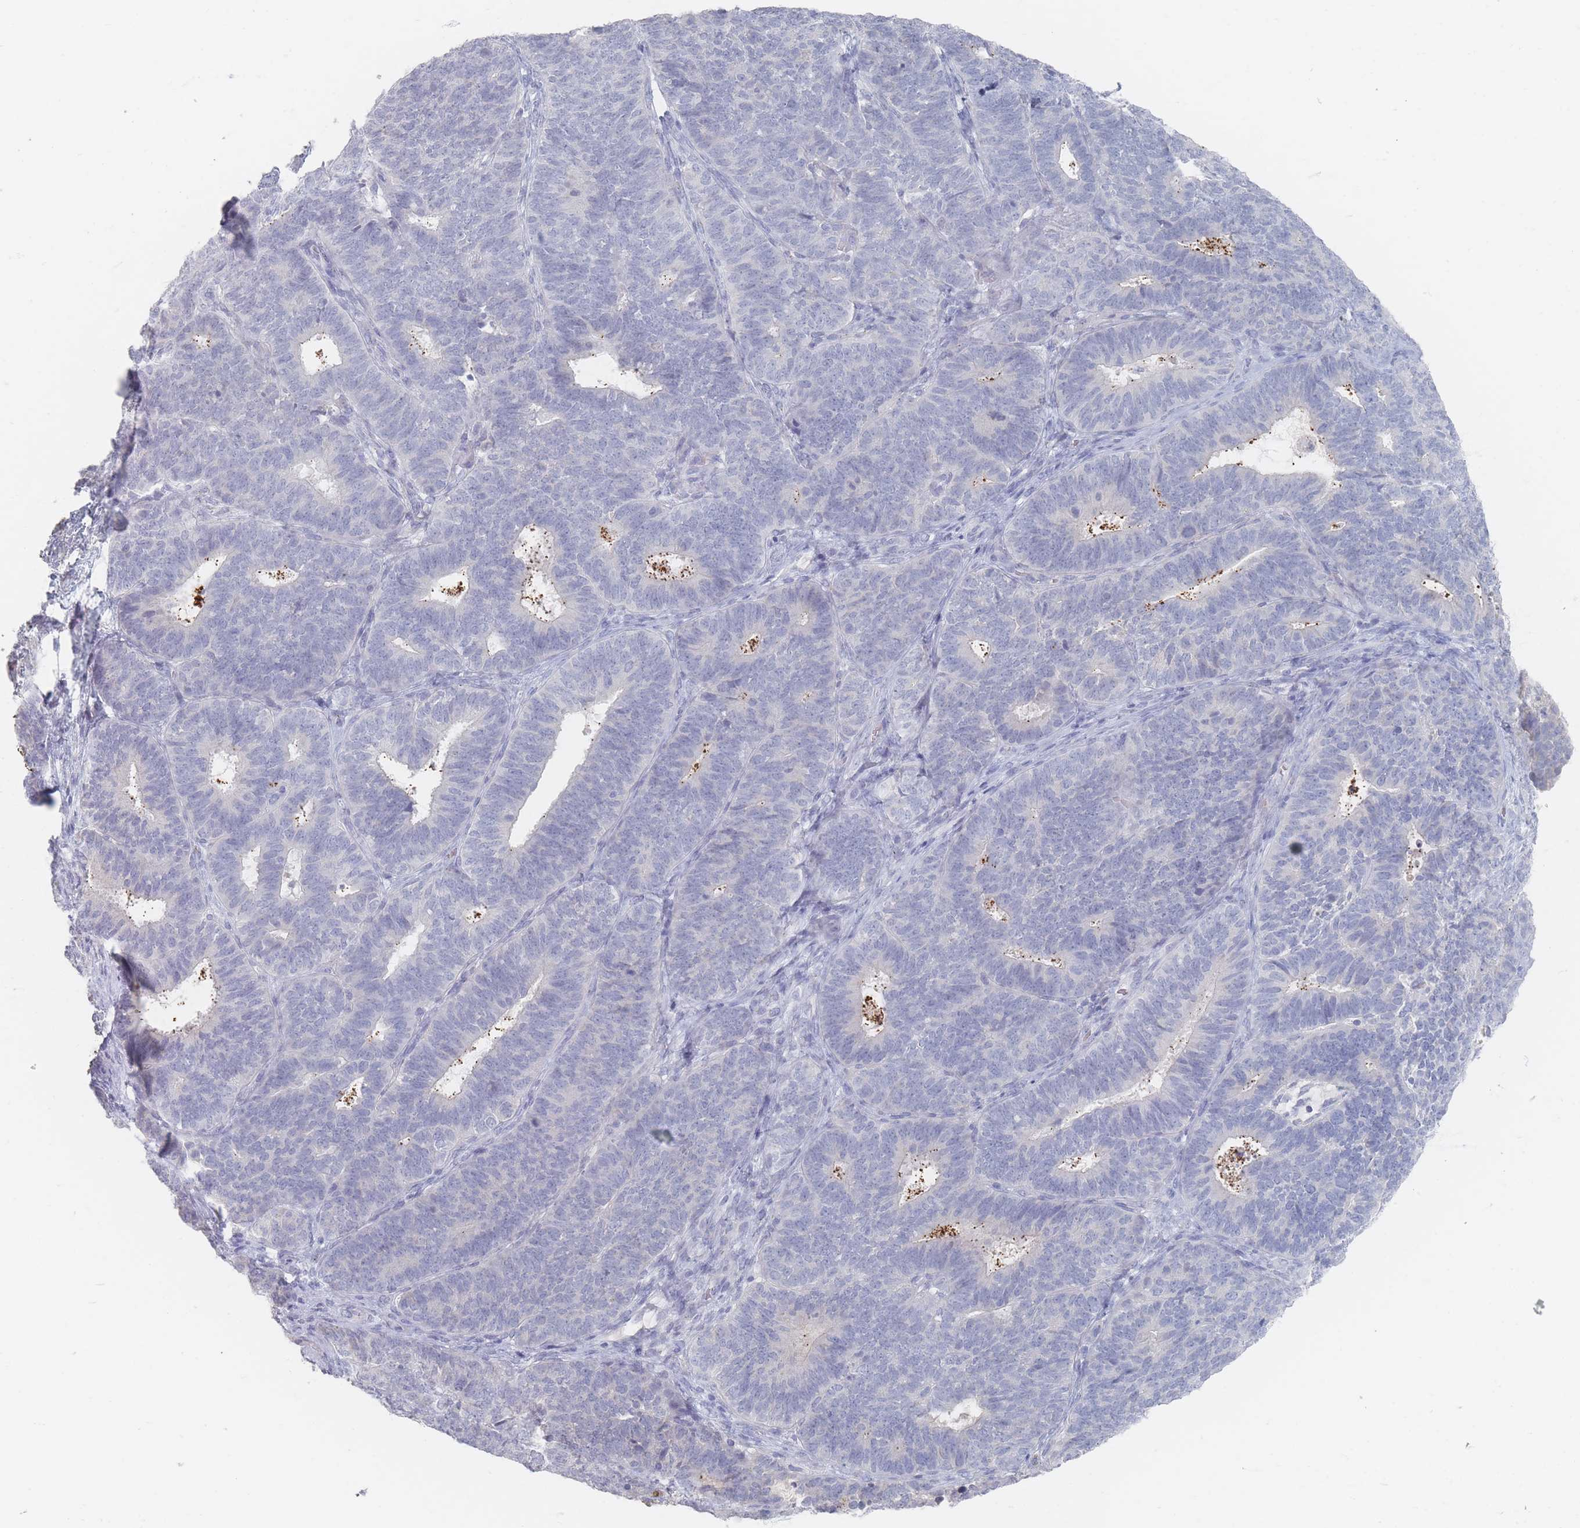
{"staining": {"intensity": "negative", "quantity": "none", "location": "none"}, "tissue": "endometrial cancer", "cell_type": "Tumor cells", "image_type": "cancer", "snomed": [{"axis": "morphology", "description": "Adenocarcinoma, NOS"}, {"axis": "topography", "description": "Endometrium"}], "caption": "The photomicrograph demonstrates no staining of tumor cells in adenocarcinoma (endometrial).", "gene": "HELZ2", "patient": {"sex": "female", "age": 70}}